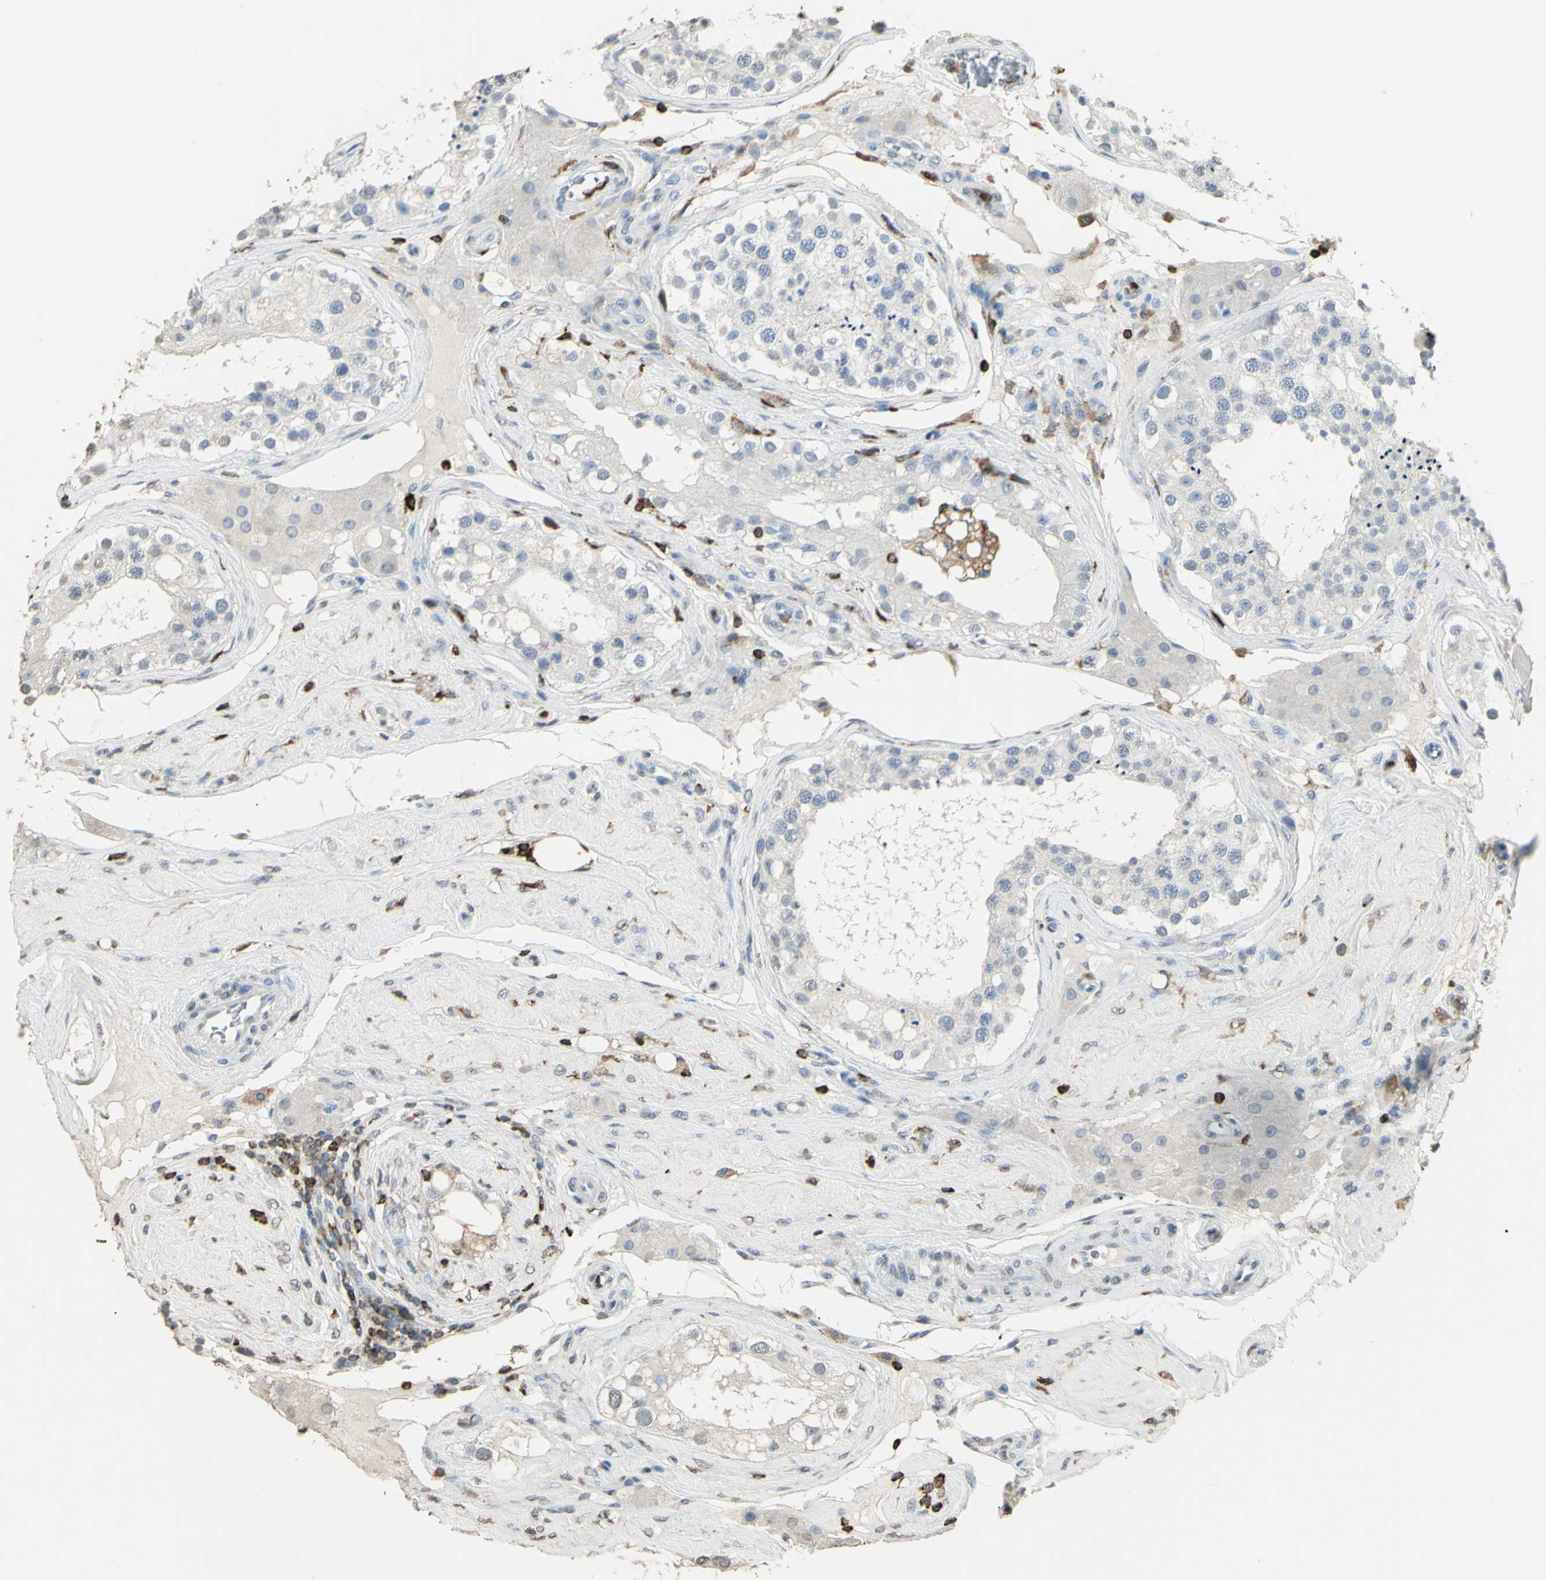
{"staining": {"intensity": "negative", "quantity": "none", "location": "none"}, "tissue": "testis", "cell_type": "Cells in seminiferous ducts", "image_type": "normal", "snomed": [{"axis": "morphology", "description": "Normal tissue, NOS"}, {"axis": "topography", "description": "Testis"}], "caption": "This is a image of IHC staining of unremarkable testis, which shows no positivity in cells in seminiferous ducts.", "gene": "PSTPIP1", "patient": {"sex": "male", "age": 68}}